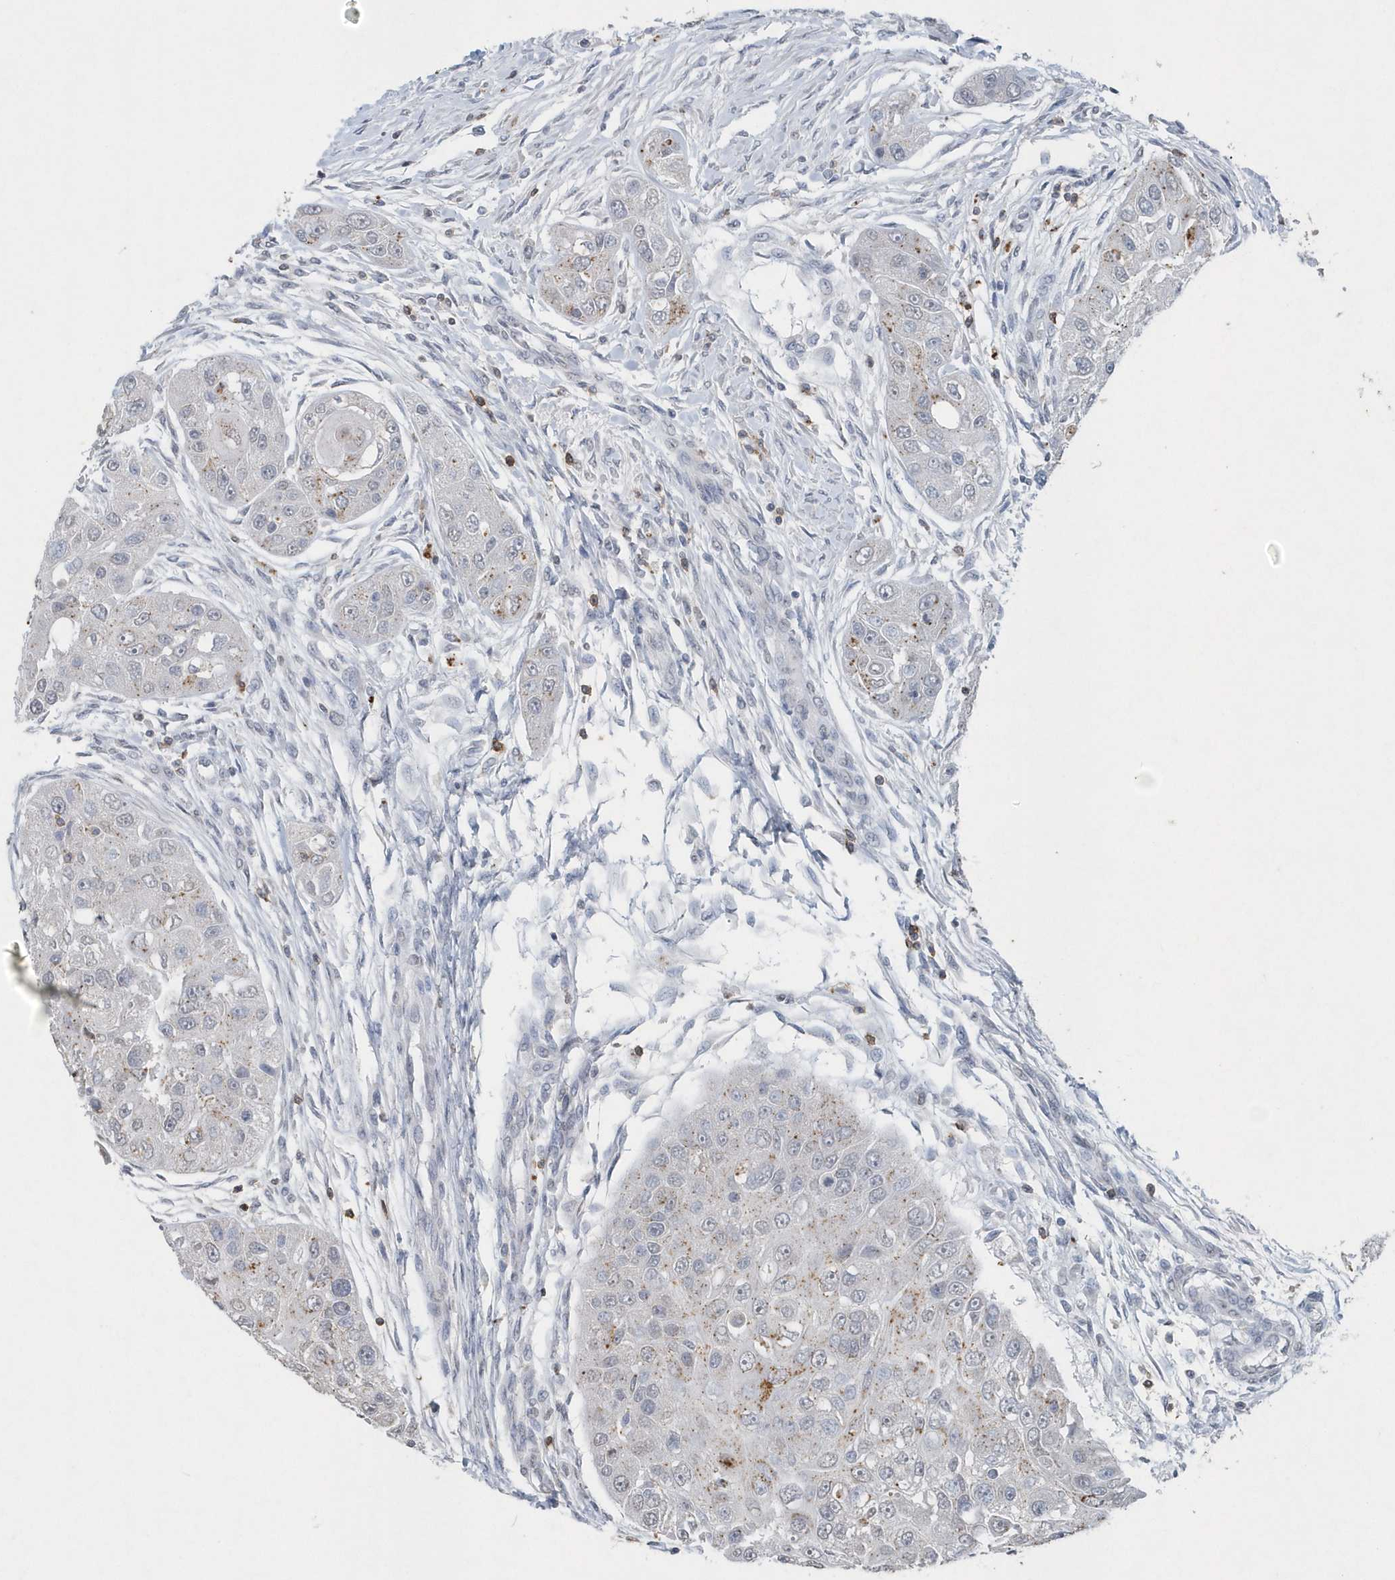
{"staining": {"intensity": "weak", "quantity": "<25%", "location": "cytoplasmic/membranous"}, "tissue": "head and neck cancer", "cell_type": "Tumor cells", "image_type": "cancer", "snomed": [{"axis": "morphology", "description": "Normal tissue, NOS"}, {"axis": "morphology", "description": "Squamous cell carcinoma, NOS"}, {"axis": "topography", "description": "Skeletal muscle"}, {"axis": "topography", "description": "Head-Neck"}], "caption": "Immunohistochemistry of head and neck cancer (squamous cell carcinoma) shows no expression in tumor cells.", "gene": "PDCD1", "patient": {"sex": "male", "age": 51}}